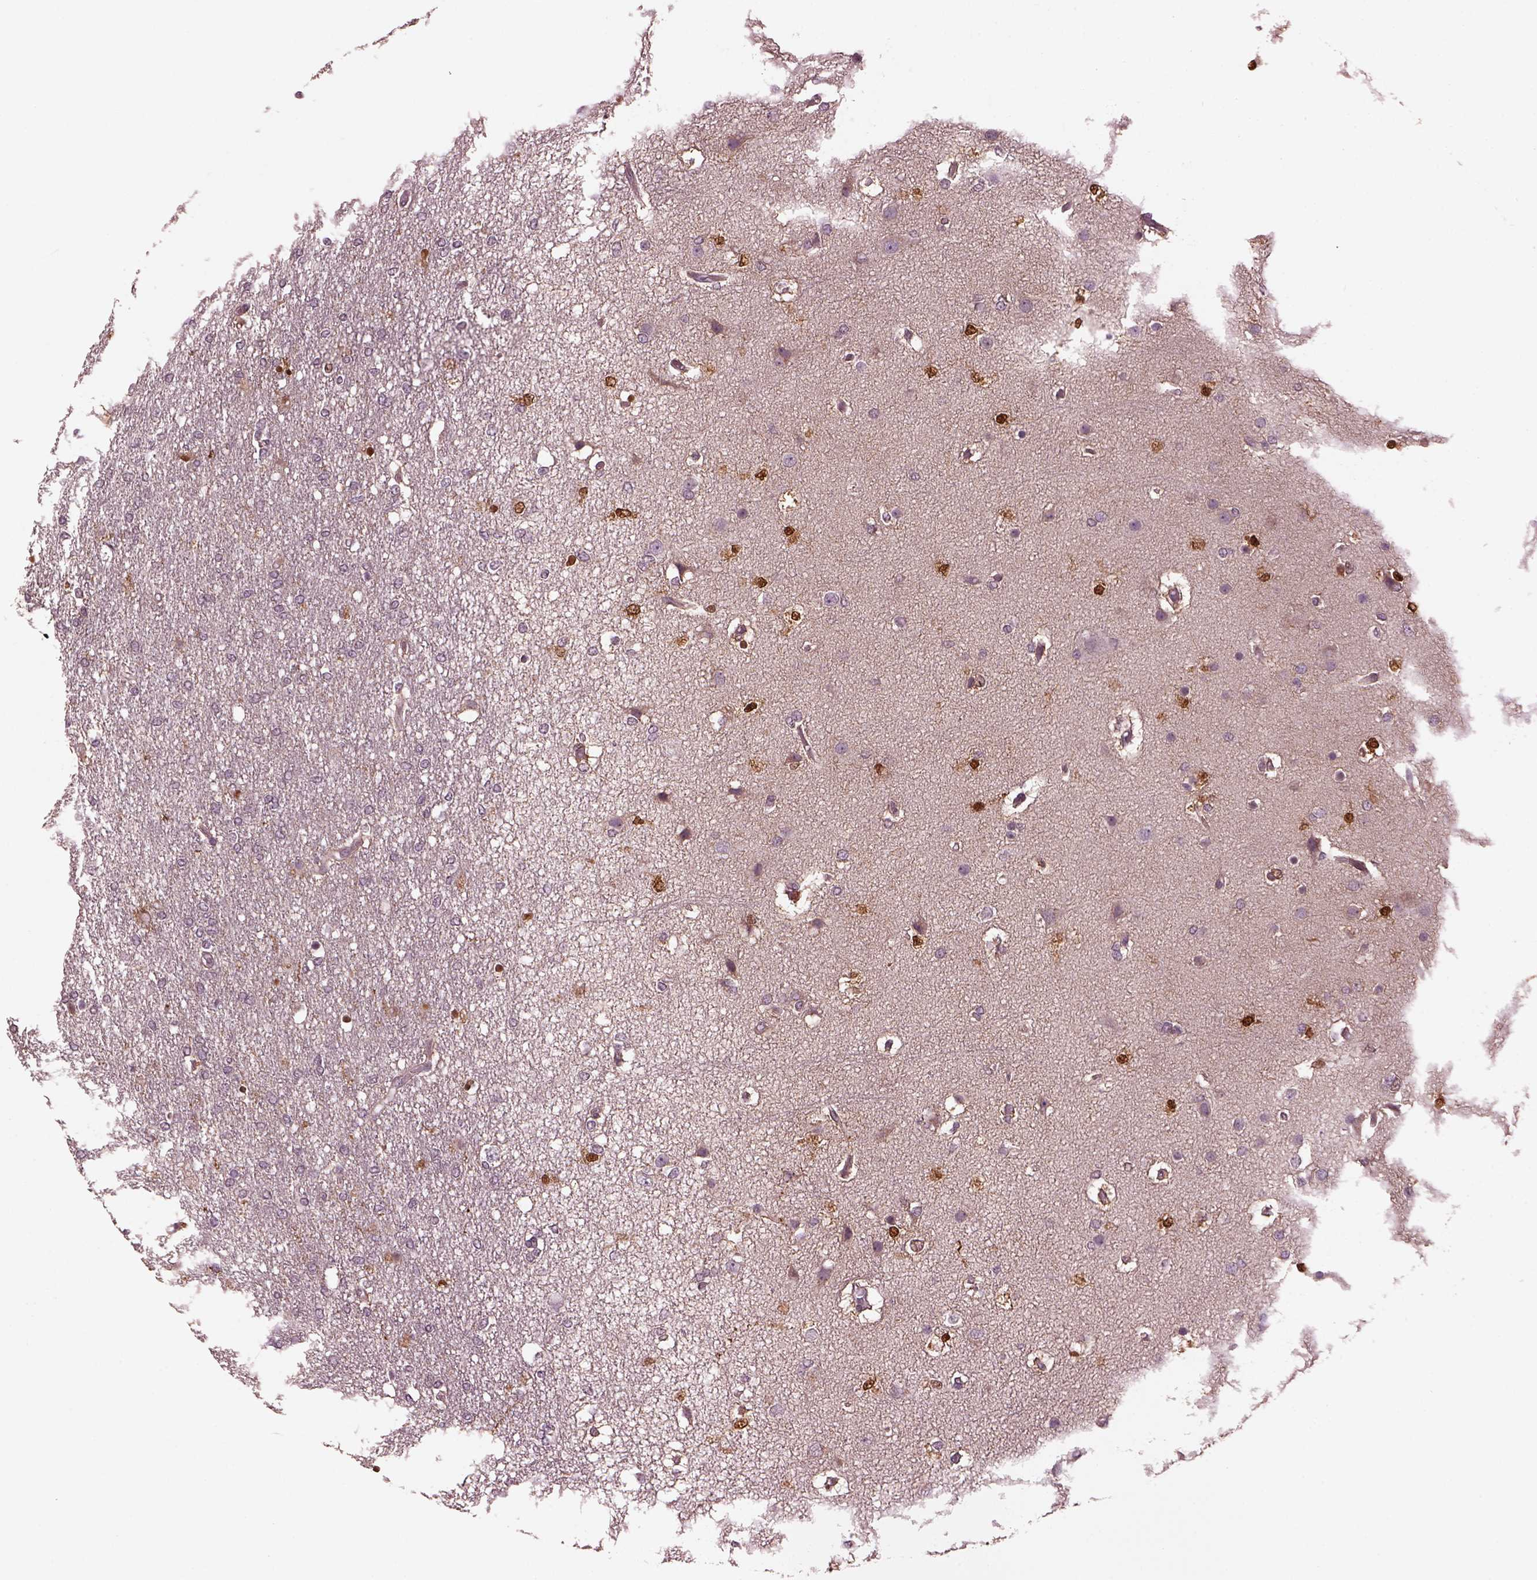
{"staining": {"intensity": "negative", "quantity": "none", "location": "none"}, "tissue": "glioma", "cell_type": "Tumor cells", "image_type": "cancer", "snomed": [{"axis": "morphology", "description": "Glioma, malignant, High grade"}, {"axis": "topography", "description": "Brain"}], "caption": "Tumor cells show no significant protein staining in glioma.", "gene": "SRI", "patient": {"sex": "female", "age": 61}}